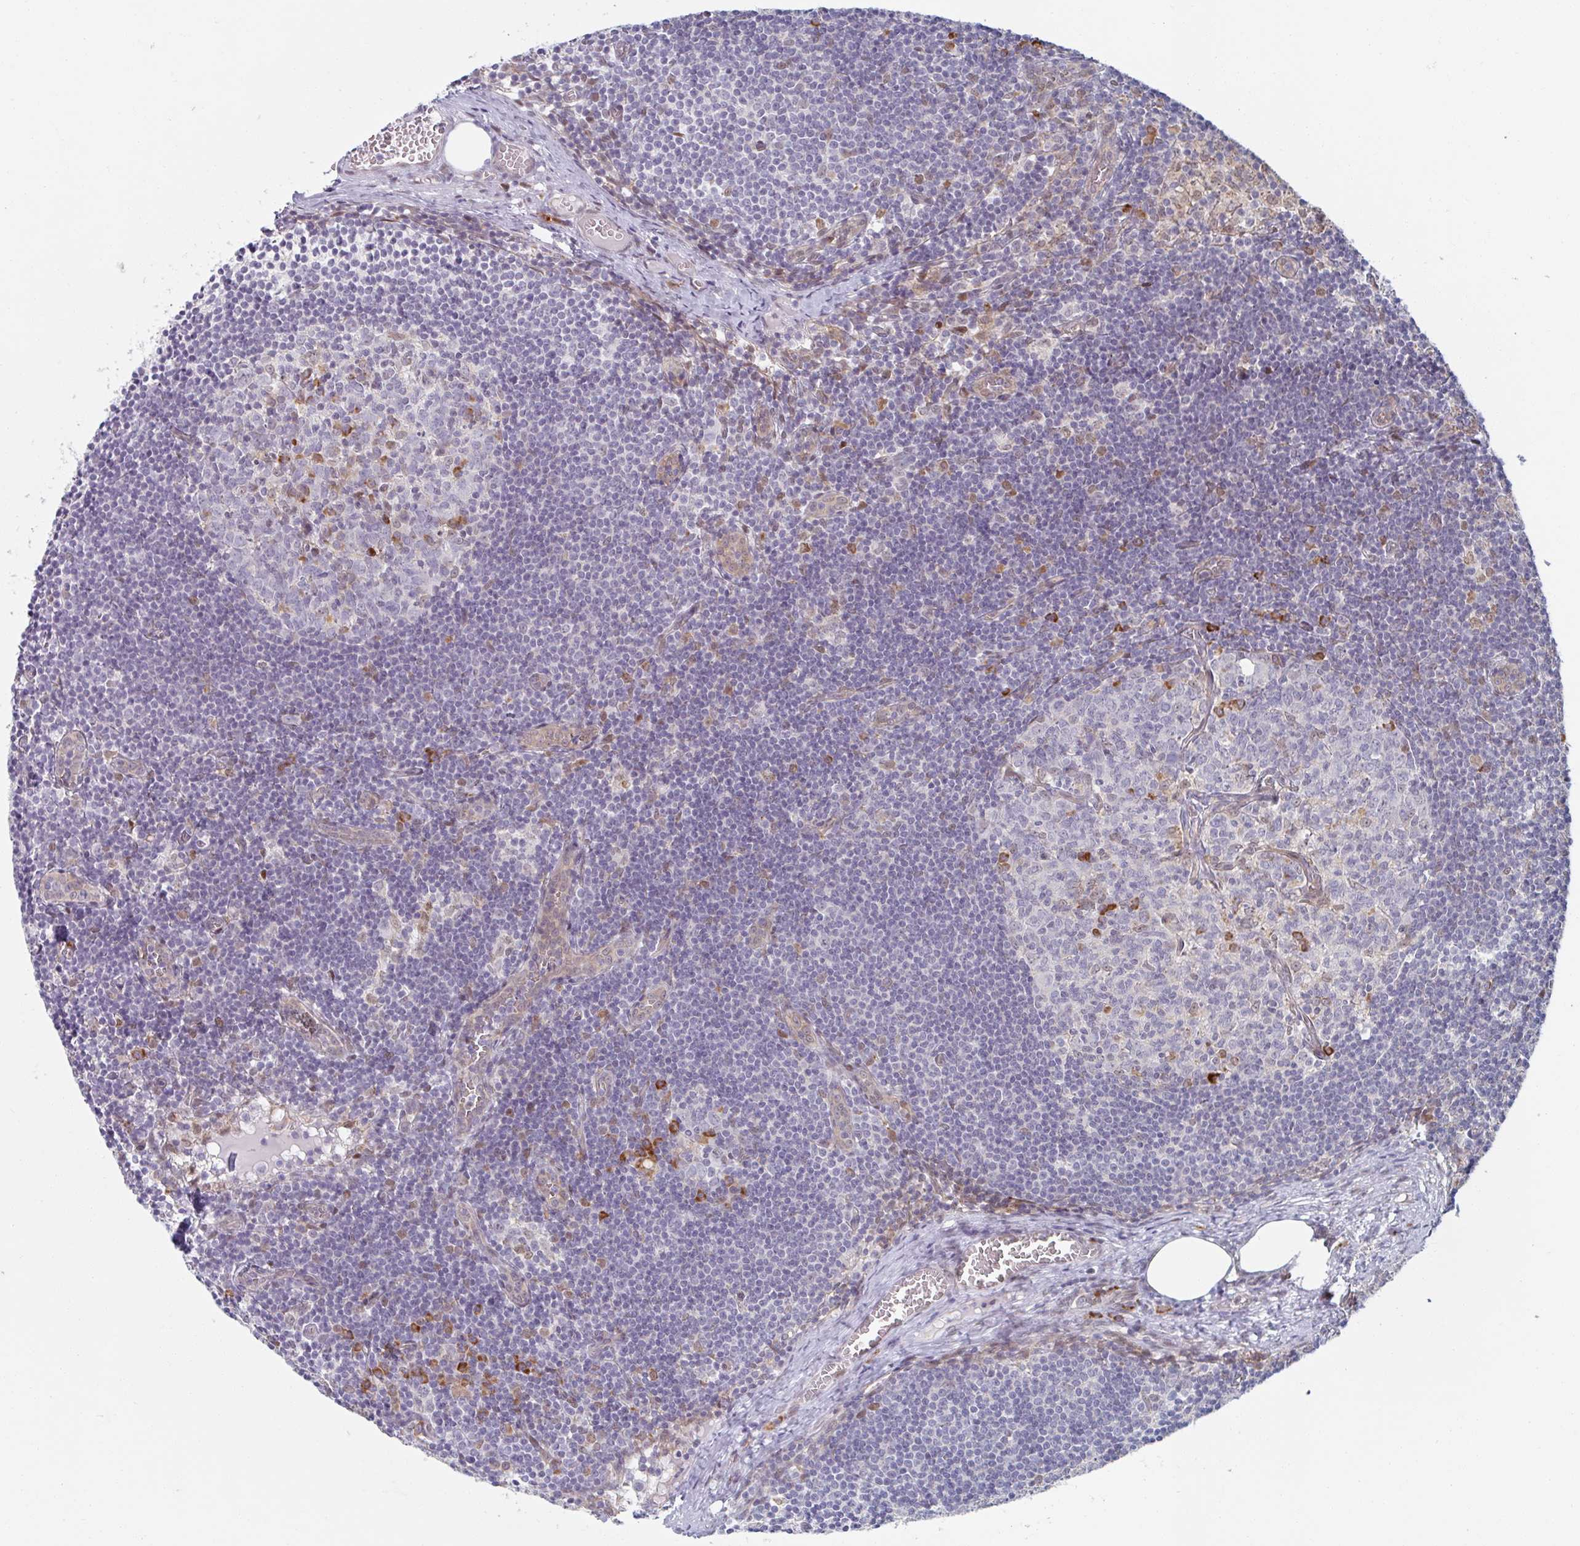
{"staining": {"intensity": "strong", "quantity": "<25%", "location": "cytoplasmic/membranous"}, "tissue": "lymph node", "cell_type": "Germinal center cells", "image_type": "normal", "snomed": [{"axis": "morphology", "description": "Normal tissue, NOS"}, {"axis": "topography", "description": "Lymph node"}], "caption": "The photomicrograph shows staining of benign lymph node, revealing strong cytoplasmic/membranous protein positivity (brown color) within germinal center cells. (Brightfield microscopy of DAB IHC at high magnification).", "gene": "TRAPPC10", "patient": {"sex": "female", "age": 31}}